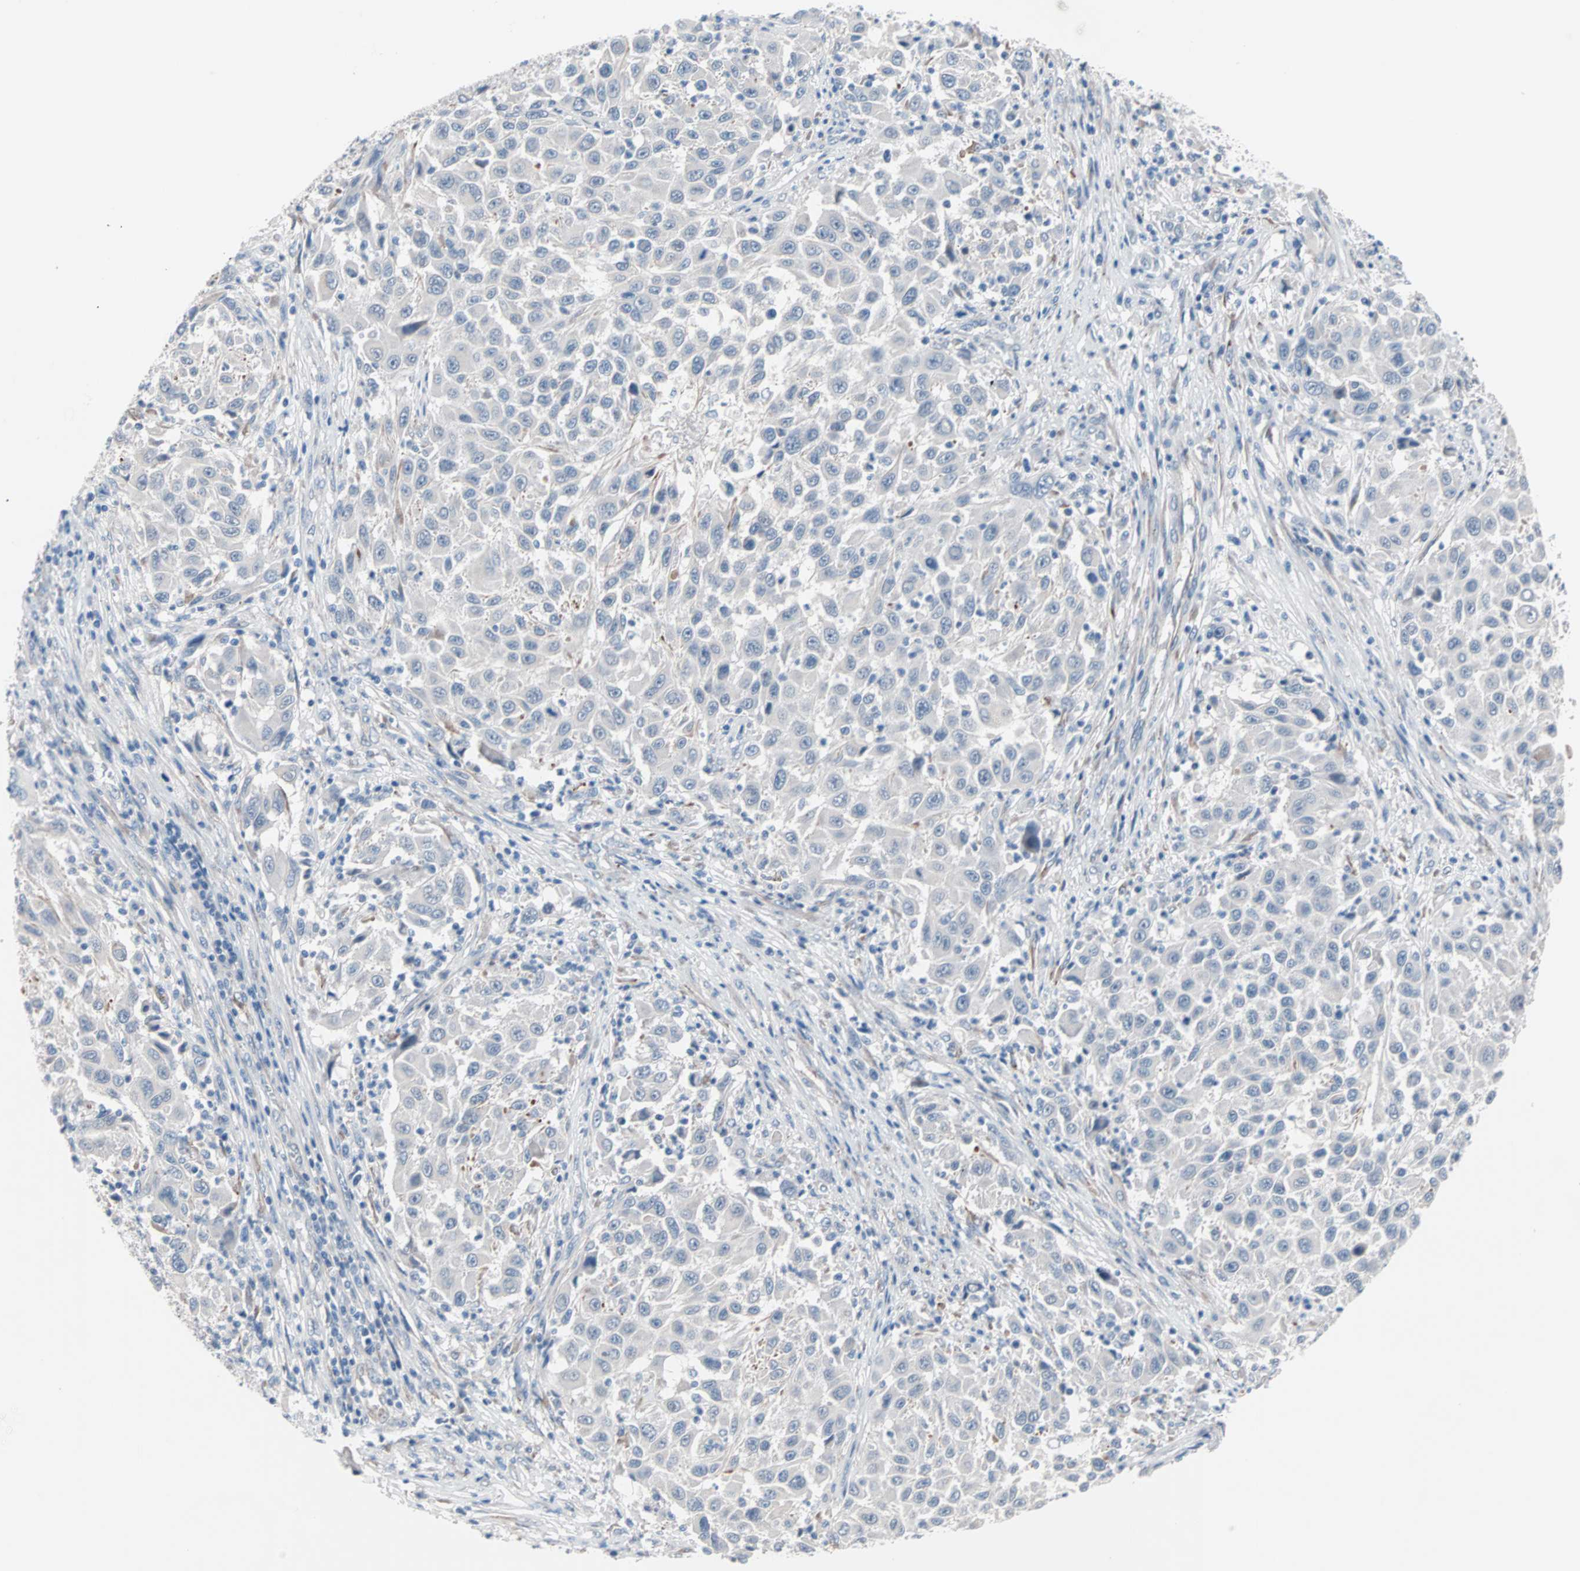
{"staining": {"intensity": "negative", "quantity": "none", "location": "none"}, "tissue": "melanoma", "cell_type": "Tumor cells", "image_type": "cancer", "snomed": [{"axis": "morphology", "description": "Malignant melanoma, Metastatic site"}, {"axis": "topography", "description": "Lymph node"}], "caption": "There is no significant positivity in tumor cells of malignant melanoma (metastatic site).", "gene": "ULBP1", "patient": {"sex": "male", "age": 61}}